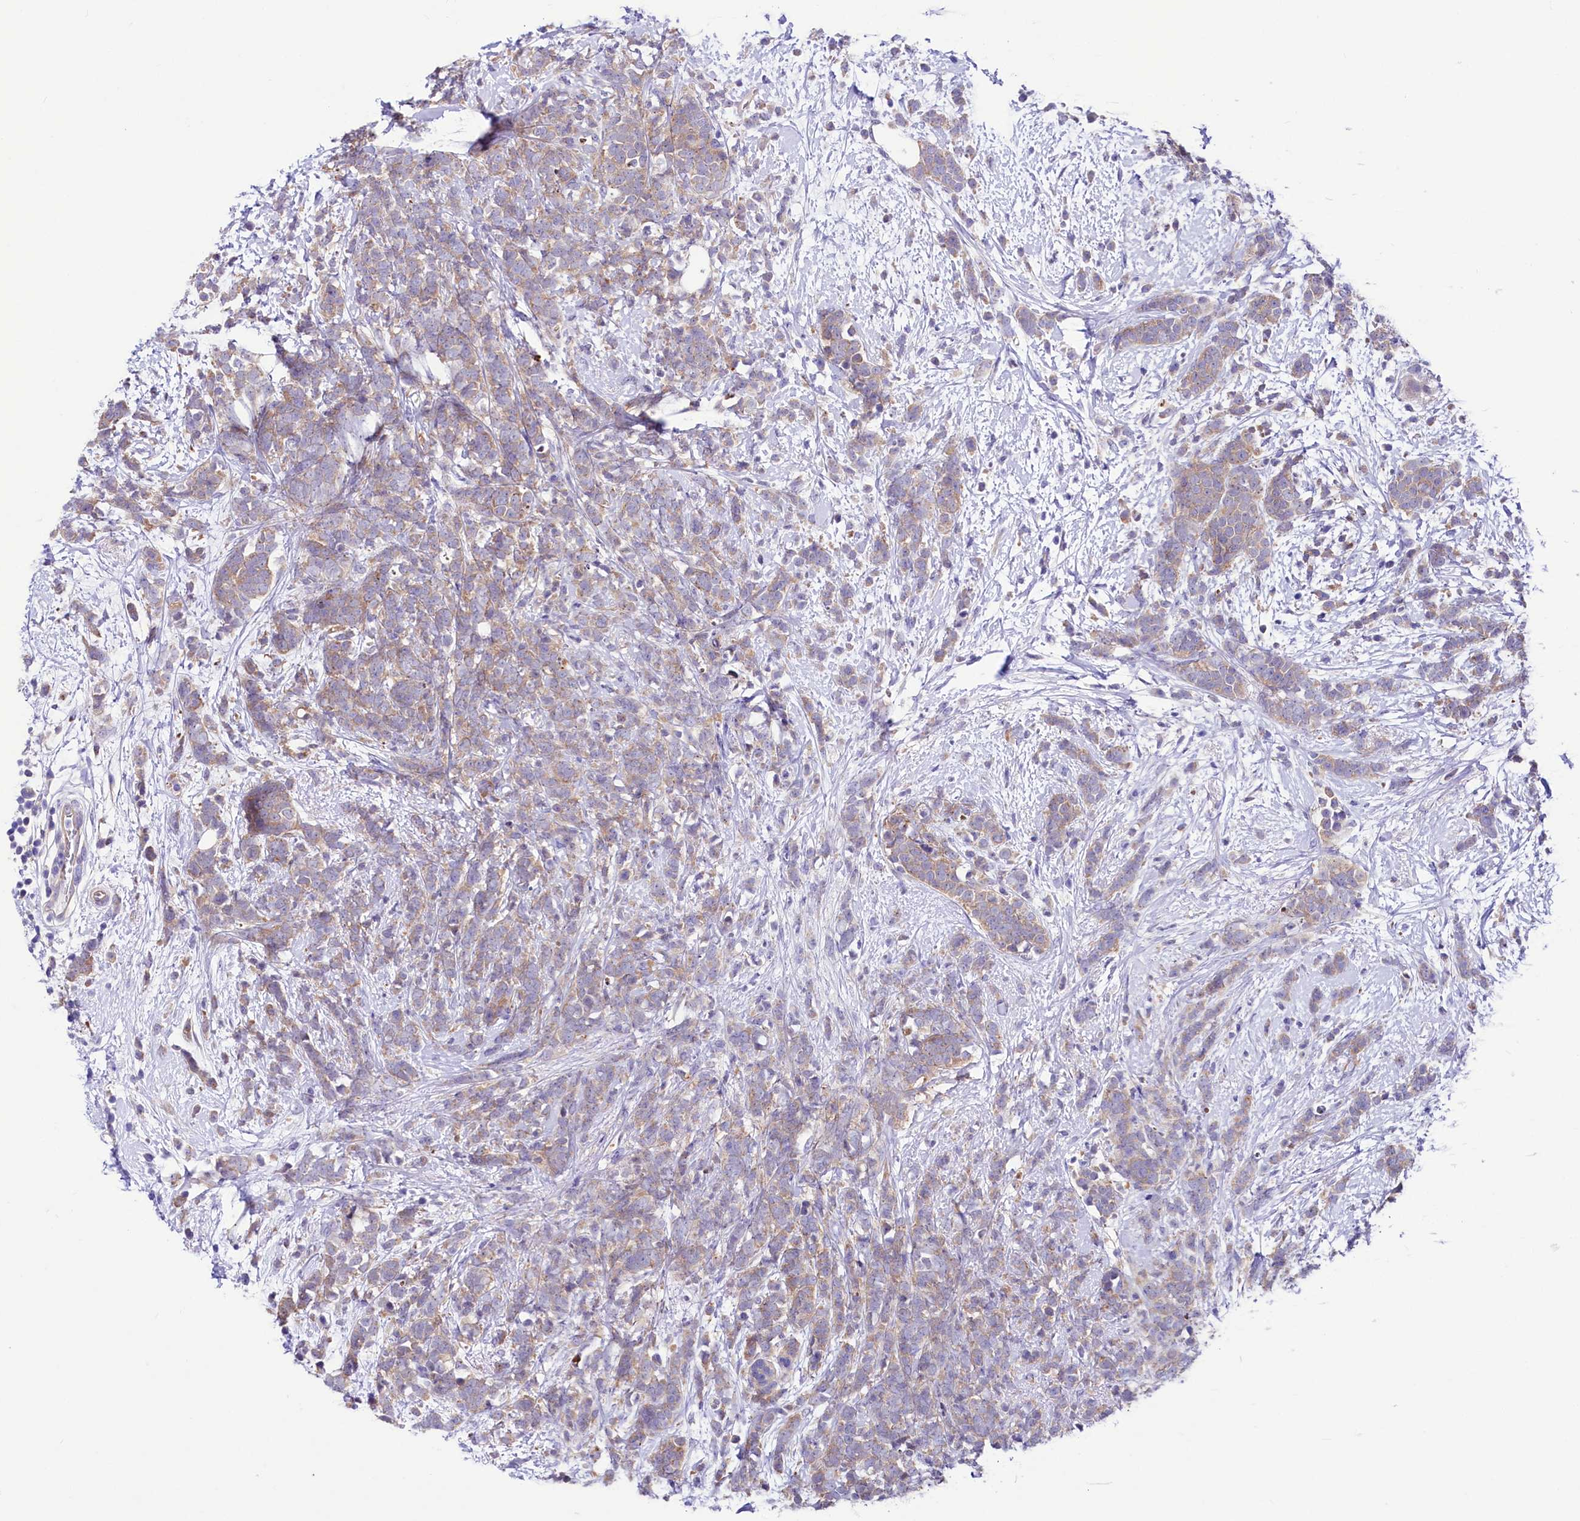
{"staining": {"intensity": "weak", "quantity": "25%-75%", "location": "cytoplasmic/membranous"}, "tissue": "breast cancer", "cell_type": "Tumor cells", "image_type": "cancer", "snomed": [{"axis": "morphology", "description": "Lobular carcinoma"}, {"axis": "topography", "description": "Breast"}], "caption": "There is low levels of weak cytoplasmic/membranous positivity in tumor cells of breast cancer (lobular carcinoma), as demonstrated by immunohistochemical staining (brown color).", "gene": "ABHD5", "patient": {"sex": "female", "age": 58}}